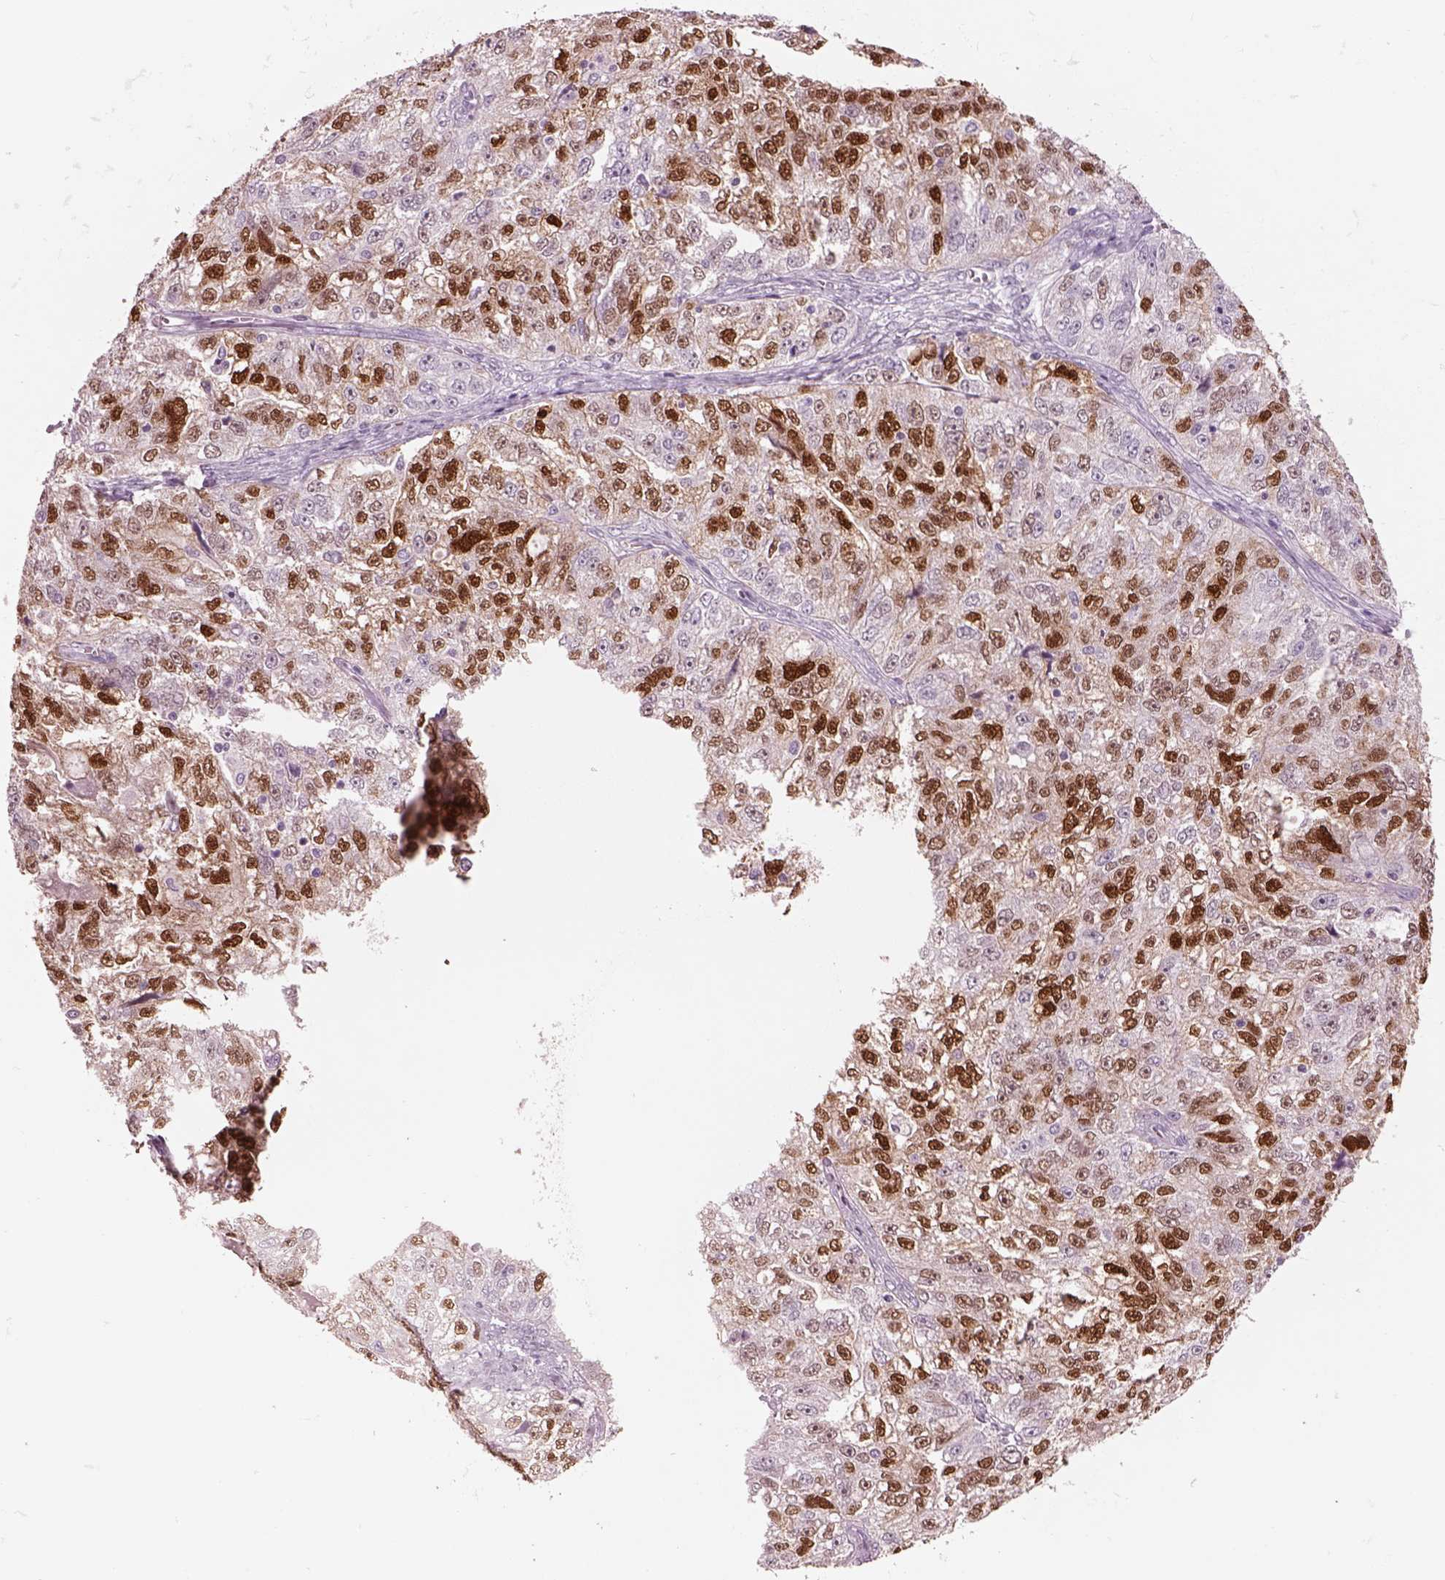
{"staining": {"intensity": "strong", "quantity": ">75%", "location": "nuclear"}, "tissue": "ovarian cancer", "cell_type": "Tumor cells", "image_type": "cancer", "snomed": [{"axis": "morphology", "description": "Cystadenocarcinoma, serous, NOS"}, {"axis": "topography", "description": "Ovary"}], "caption": "Immunohistochemistry (IHC) of human ovarian cancer displays high levels of strong nuclear positivity in approximately >75% of tumor cells.", "gene": "SOX9", "patient": {"sex": "female", "age": 51}}